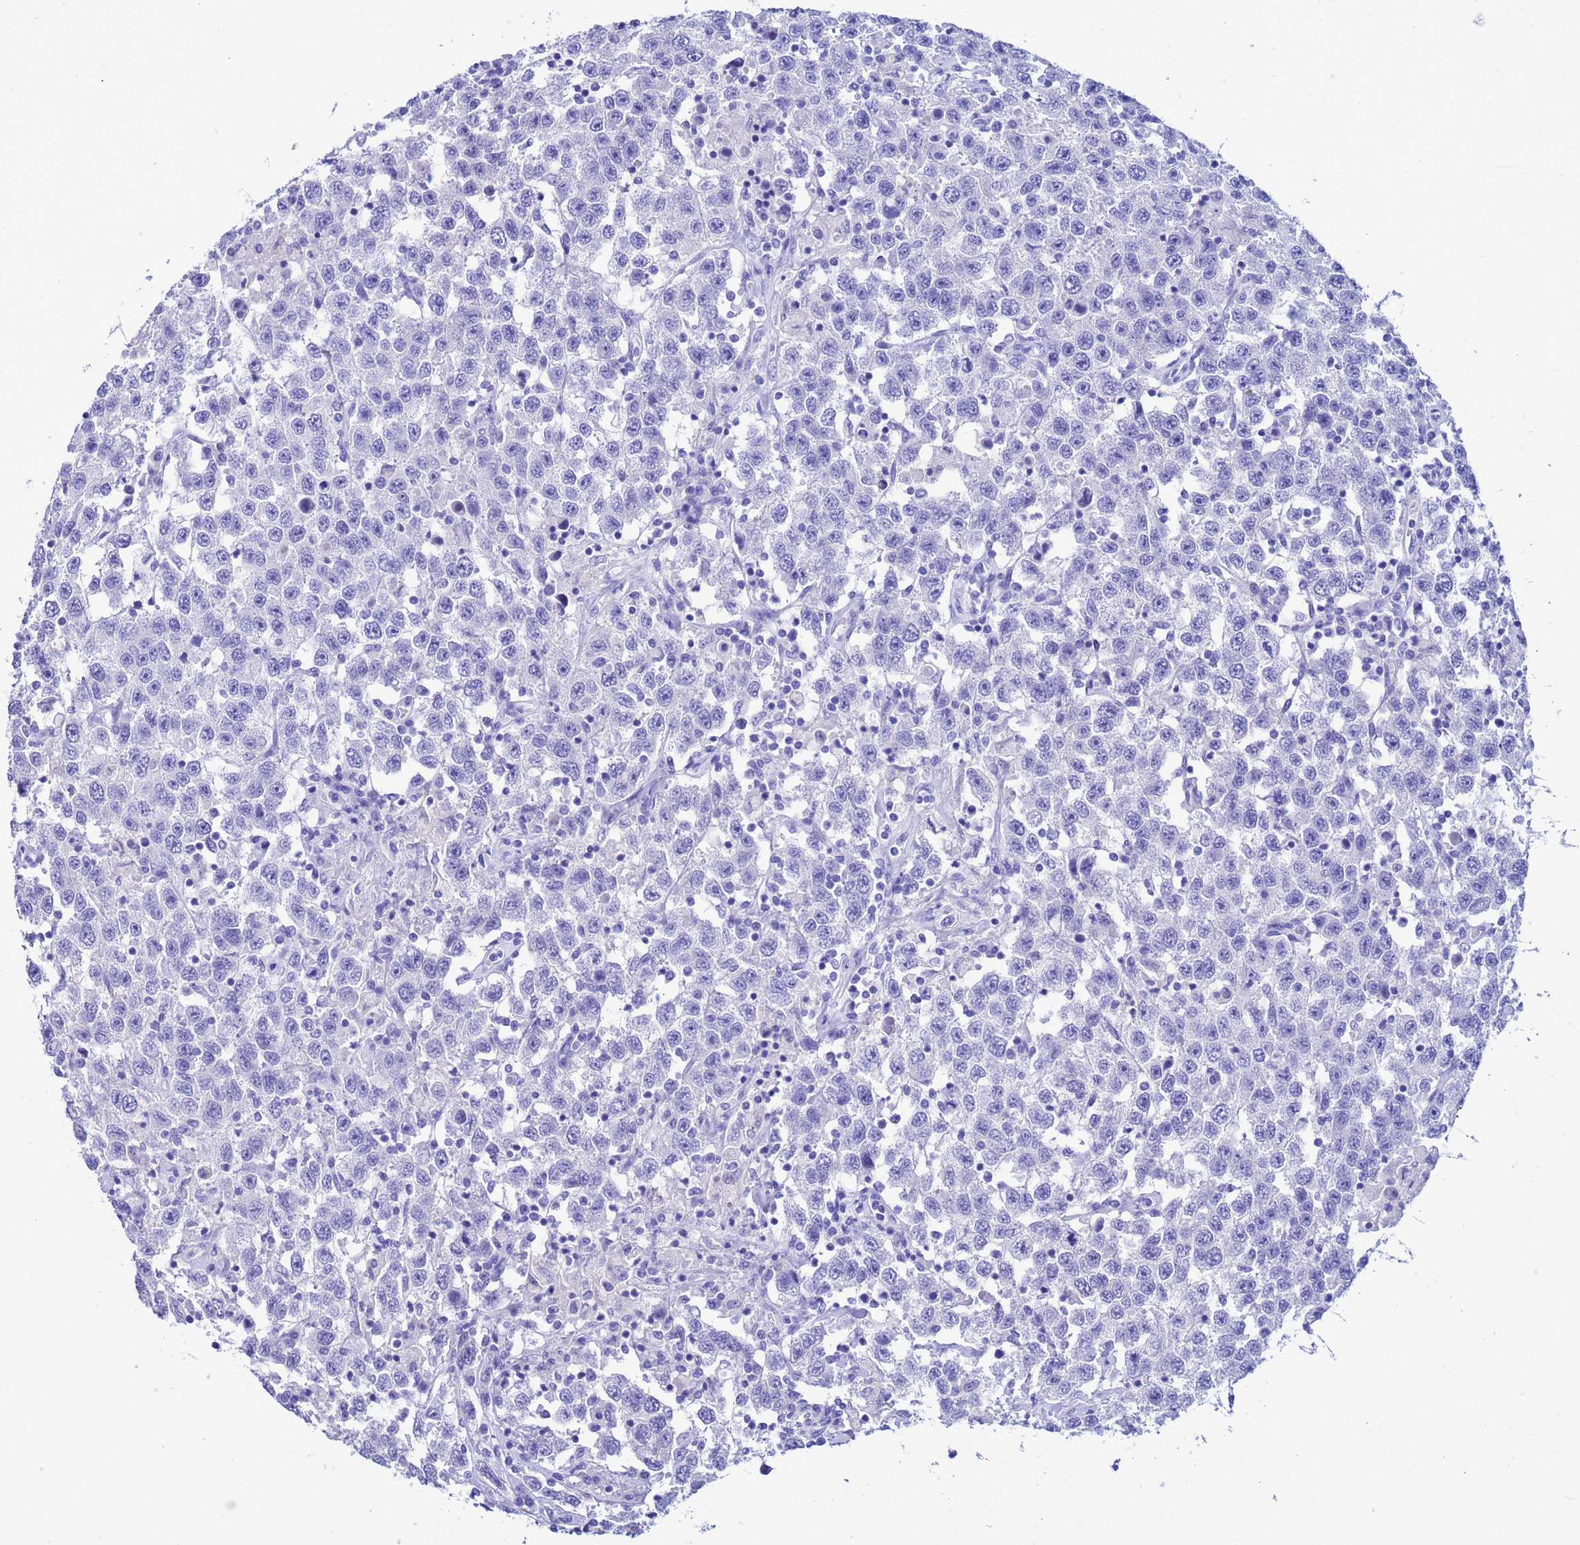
{"staining": {"intensity": "negative", "quantity": "none", "location": "none"}, "tissue": "testis cancer", "cell_type": "Tumor cells", "image_type": "cancer", "snomed": [{"axis": "morphology", "description": "Seminoma, NOS"}, {"axis": "topography", "description": "Testis"}], "caption": "An image of human testis cancer (seminoma) is negative for staining in tumor cells. (Immunohistochemistry, brightfield microscopy, high magnification).", "gene": "AKR1C2", "patient": {"sex": "male", "age": 41}}